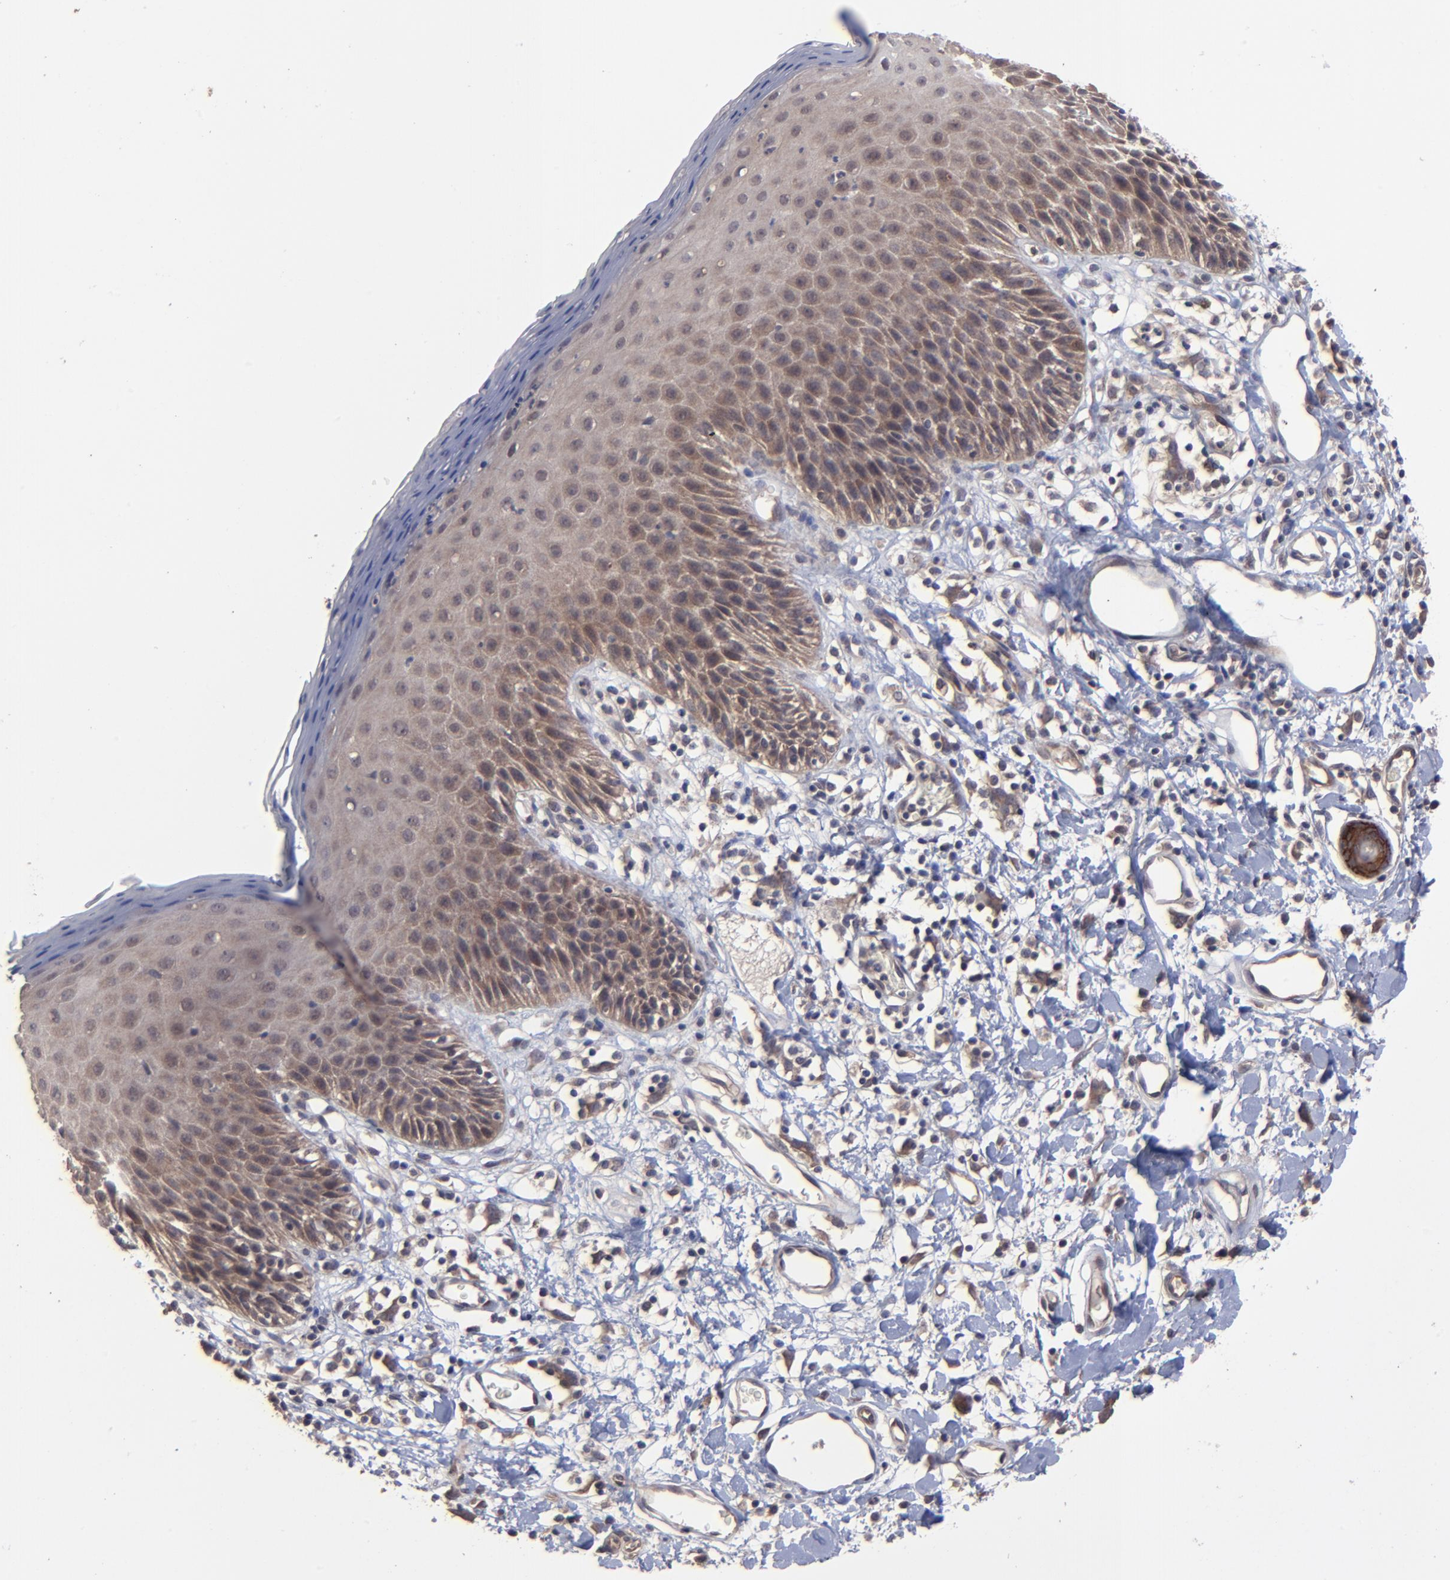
{"staining": {"intensity": "moderate", "quantity": "25%-75%", "location": "cytoplasmic/membranous"}, "tissue": "skin", "cell_type": "Epidermal cells", "image_type": "normal", "snomed": [{"axis": "morphology", "description": "Normal tissue, NOS"}, {"axis": "topography", "description": "Vulva"}, {"axis": "topography", "description": "Peripheral nerve tissue"}], "caption": "Immunohistochemistry (IHC) micrograph of benign skin stained for a protein (brown), which demonstrates medium levels of moderate cytoplasmic/membranous expression in about 25%-75% of epidermal cells.", "gene": "ZNF780A", "patient": {"sex": "female", "age": 68}}